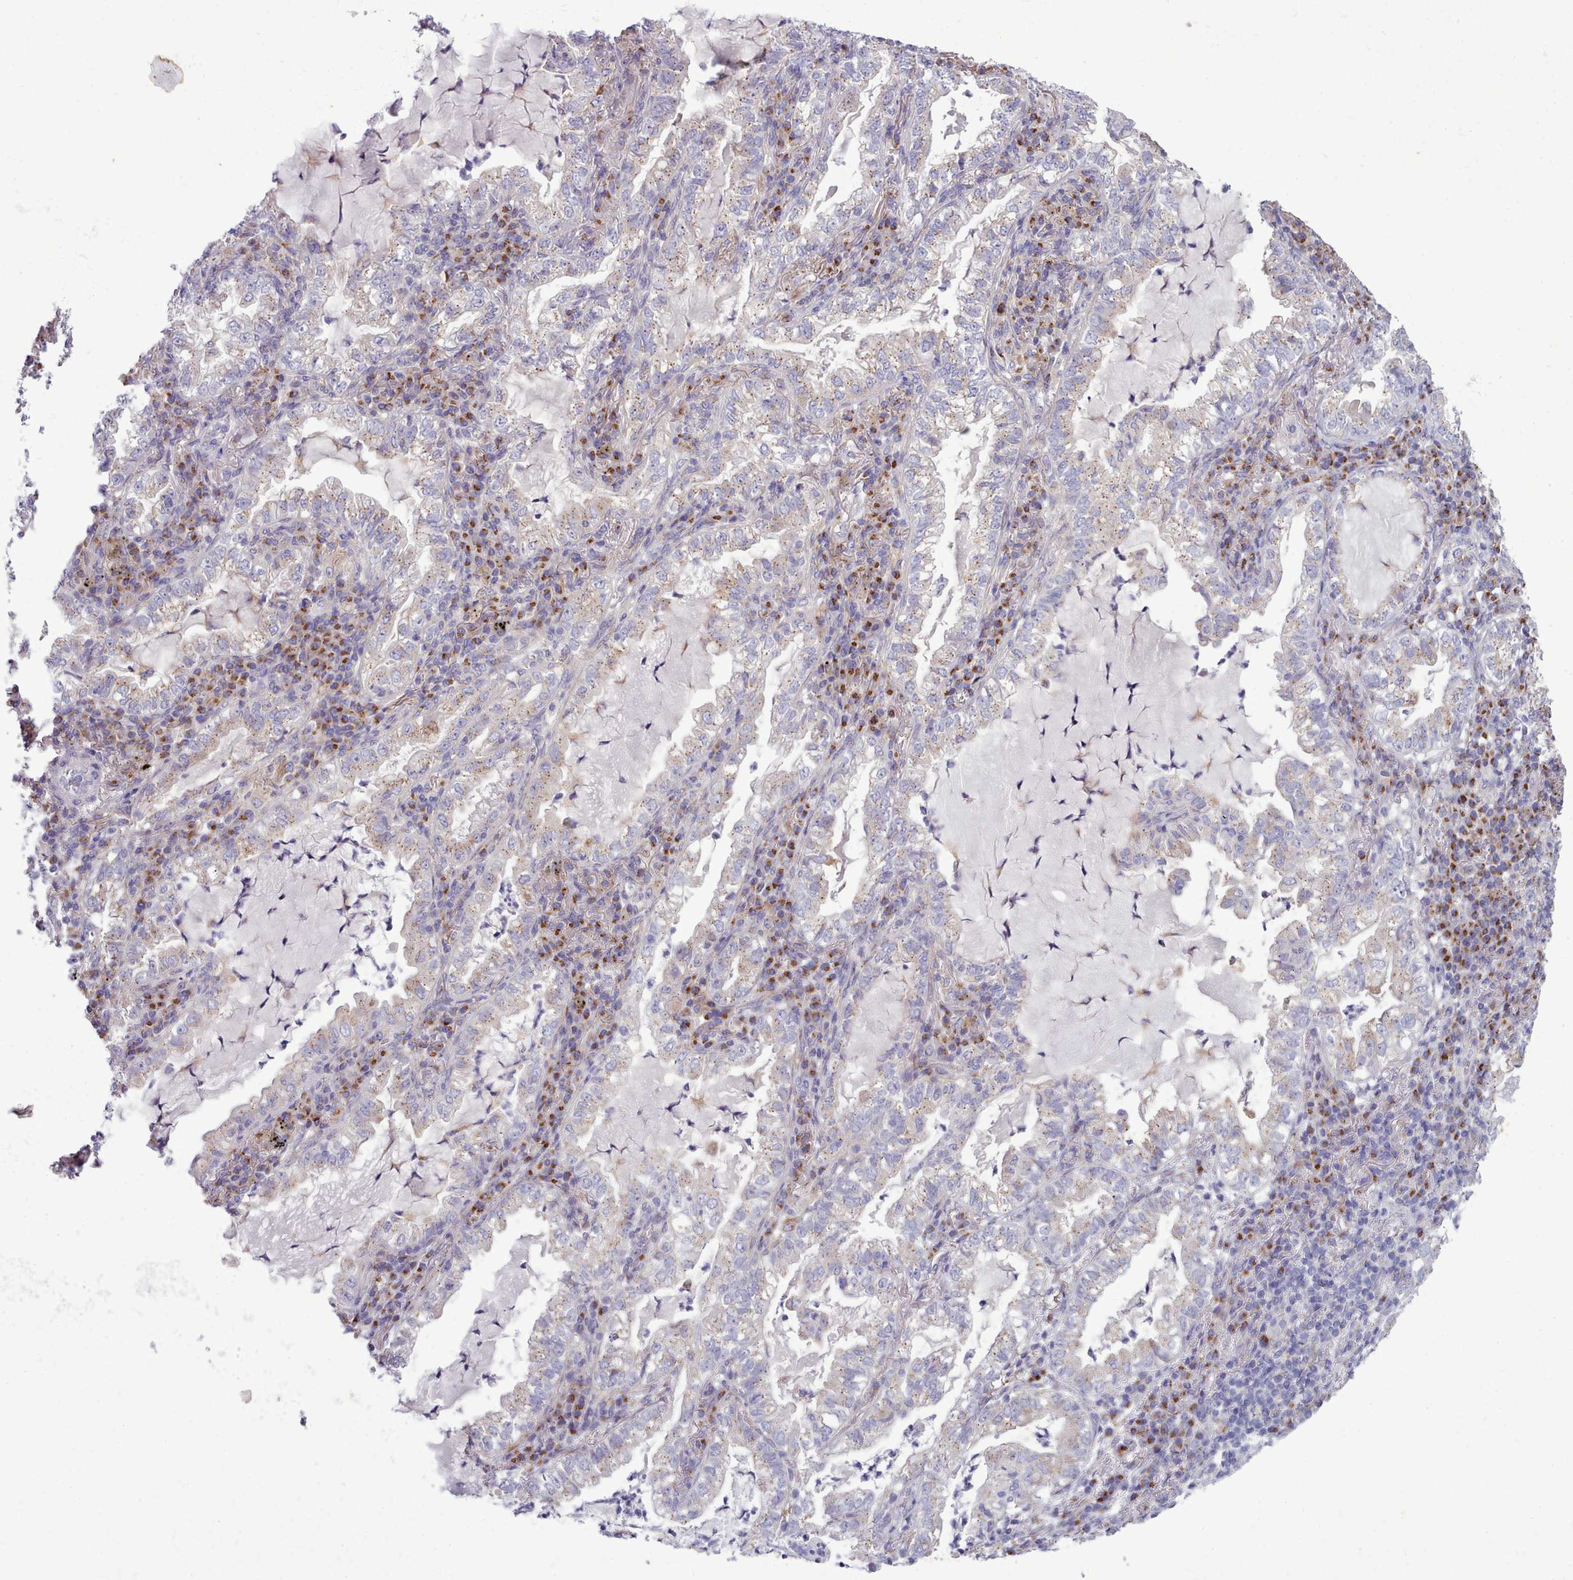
{"staining": {"intensity": "weak", "quantity": "25%-75%", "location": "cytoplasmic/membranous"}, "tissue": "lung cancer", "cell_type": "Tumor cells", "image_type": "cancer", "snomed": [{"axis": "morphology", "description": "Adenocarcinoma, NOS"}, {"axis": "topography", "description": "Lung"}], "caption": "Protein staining of lung cancer (adenocarcinoma) tissue shows weak cytoplasmic/membranous staining in approximately 25%-75% of tumor cells.", "gene": "MYRFL", "patient": {"sex": "female", "age": 73}}